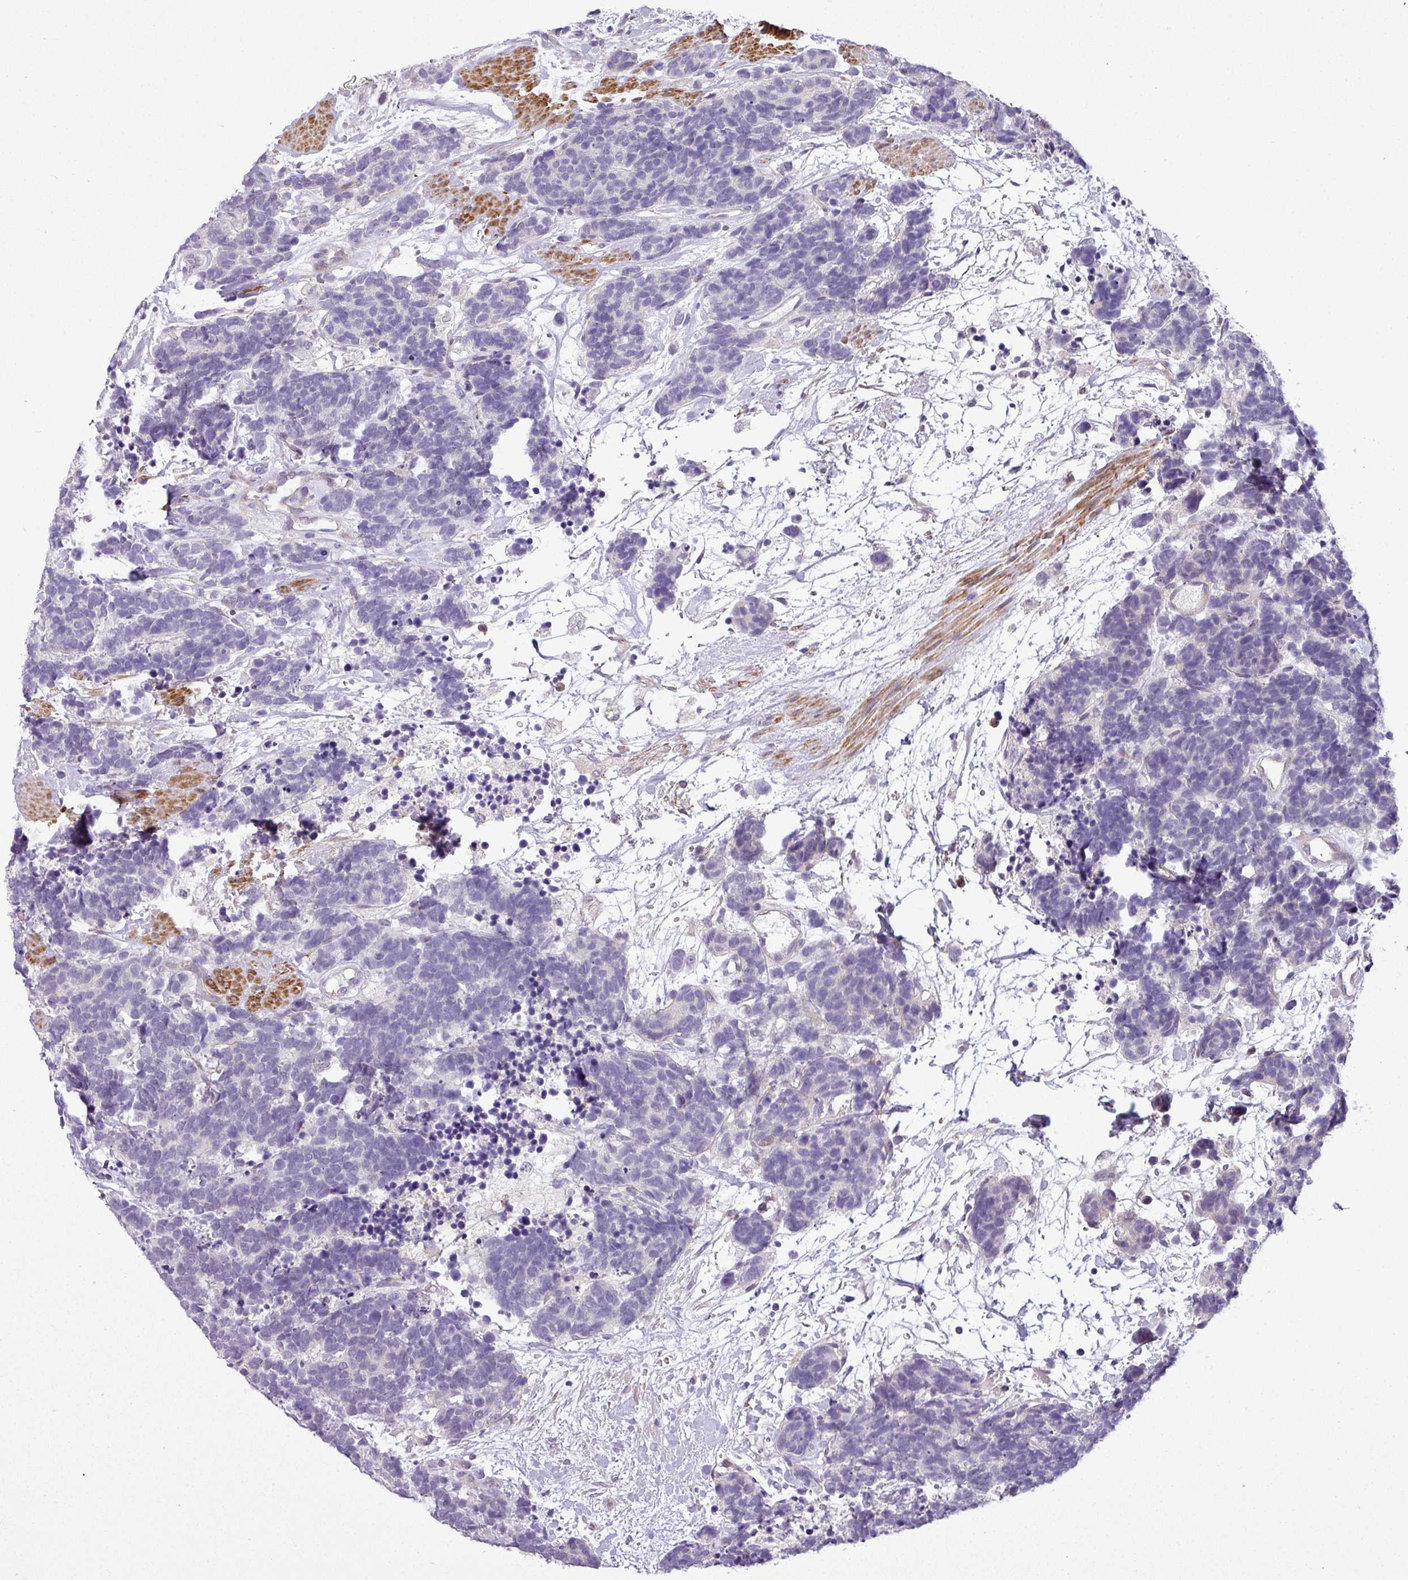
{"staining": {"intensity": "negative", "quantity": "none", "location": "none"}, "tissue": "carcinoid", "cell_type": "Tumor cells", "image_type": "cancer", "snomed": [{"axis": "morphology", "description": "Carcinoma, NOS"}, {"axis": "morphology", "description": "Carcinoid, malignant, NOS"}, {"axis": "topography", "description": "Prostate"}], "caption": "A histopathology image of human carcinoid is negative for staining in tumor cells.", "gene": "NBEAL2", "patient": {"sex": "male", "age": 57}}